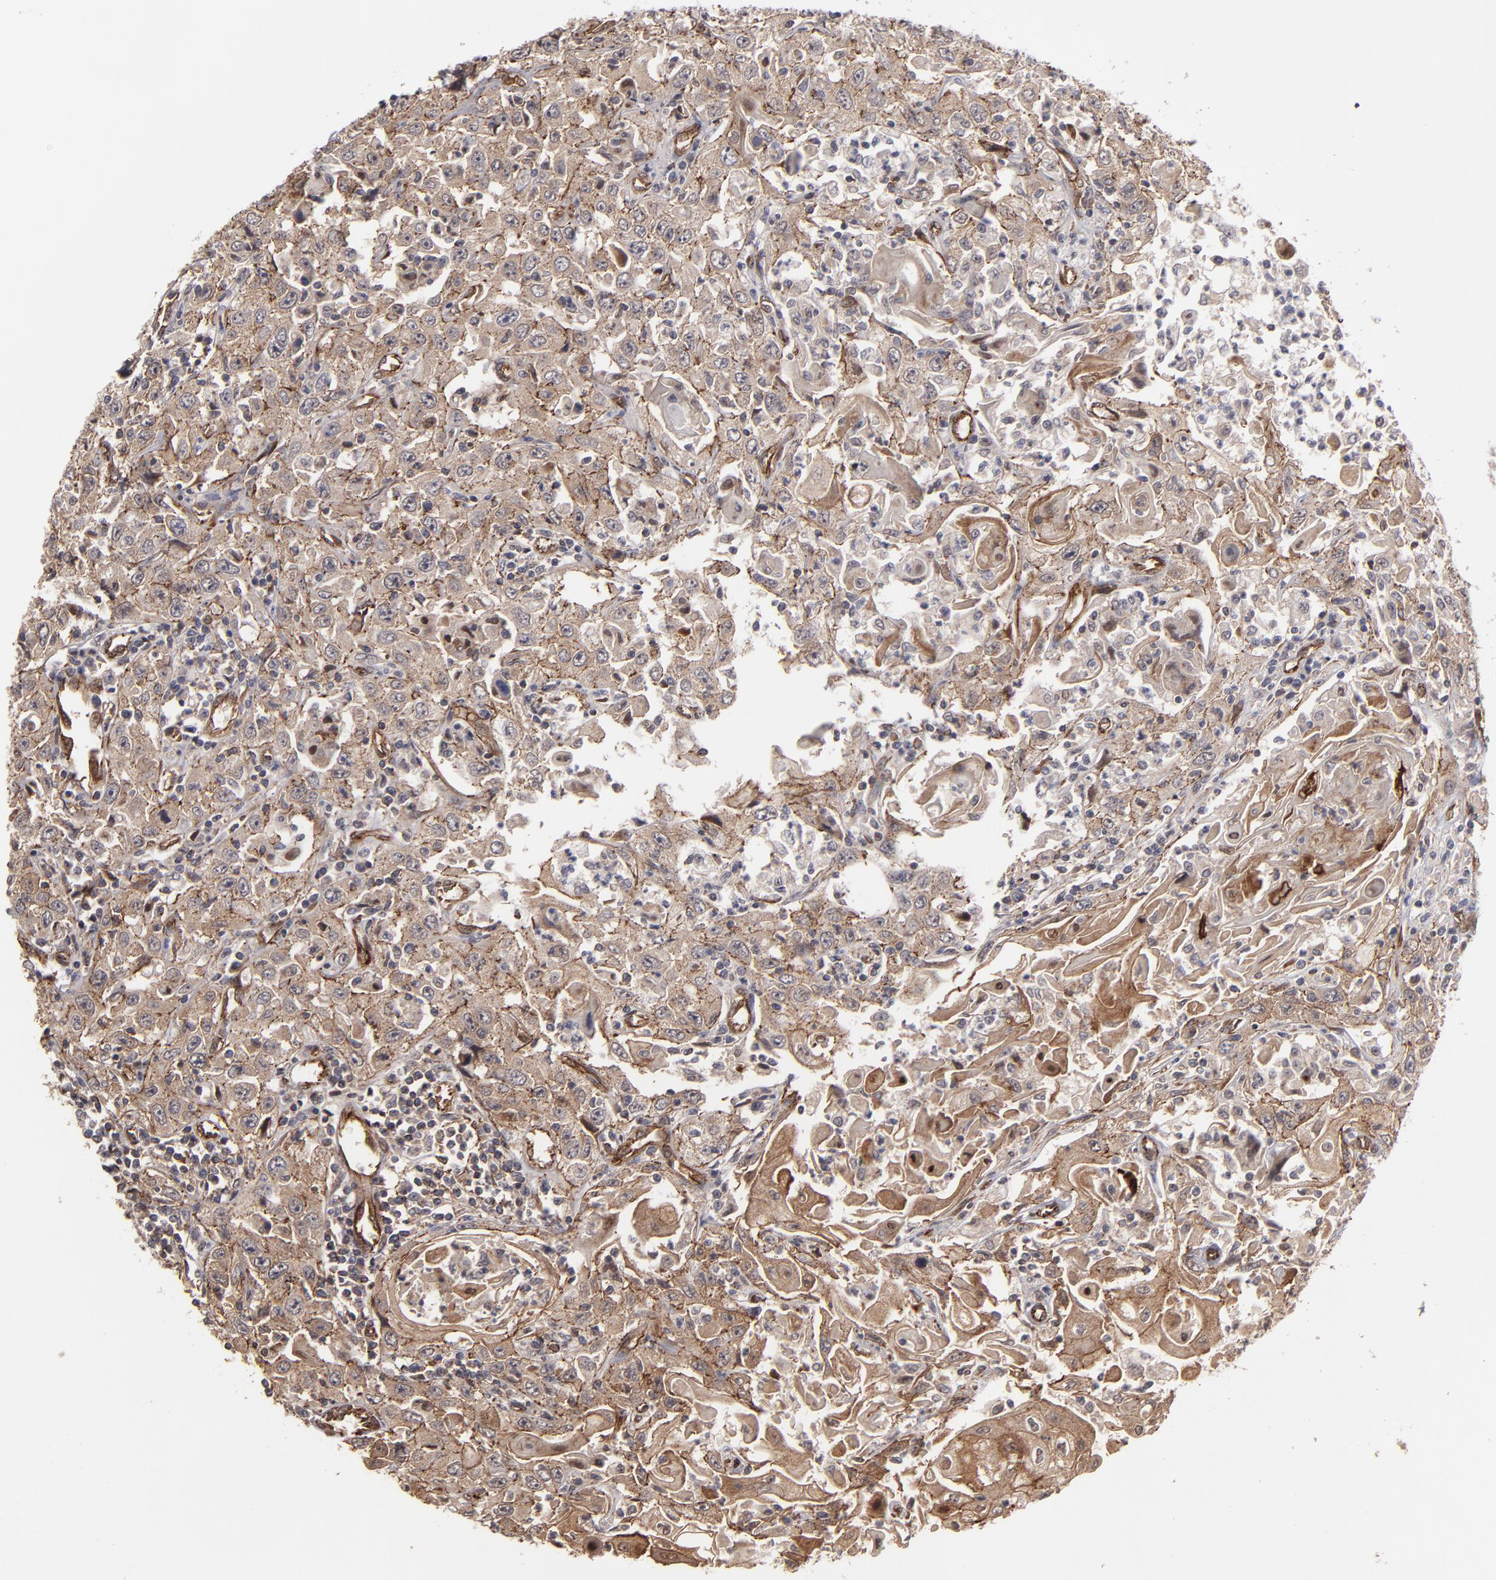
{"staining": {"intensity": "moderate", "quantity": ">75%", "location": "cytoplasmic/membranous"}, "tissue": "head and neck cancer", "cell_type": "Tumor cells", "image_type": "cancer", "snomed": [{"axis": "morphology", "description": "Squamous cell carcinoma, NOS"}, {"axis": "topography", "description": "Oral tissue"}, {"axis": "topography", "description": "Head-Neck"}], "caption": "This histopathology image reveals immunohistochemistry staining of head and neck squamous cell carcinoma, with medium moderate cytoplasmic/membranous staining in about >75% of tumor cells.", "gene": "TJP1", "patient": {"sex": "female", "age": 76}}